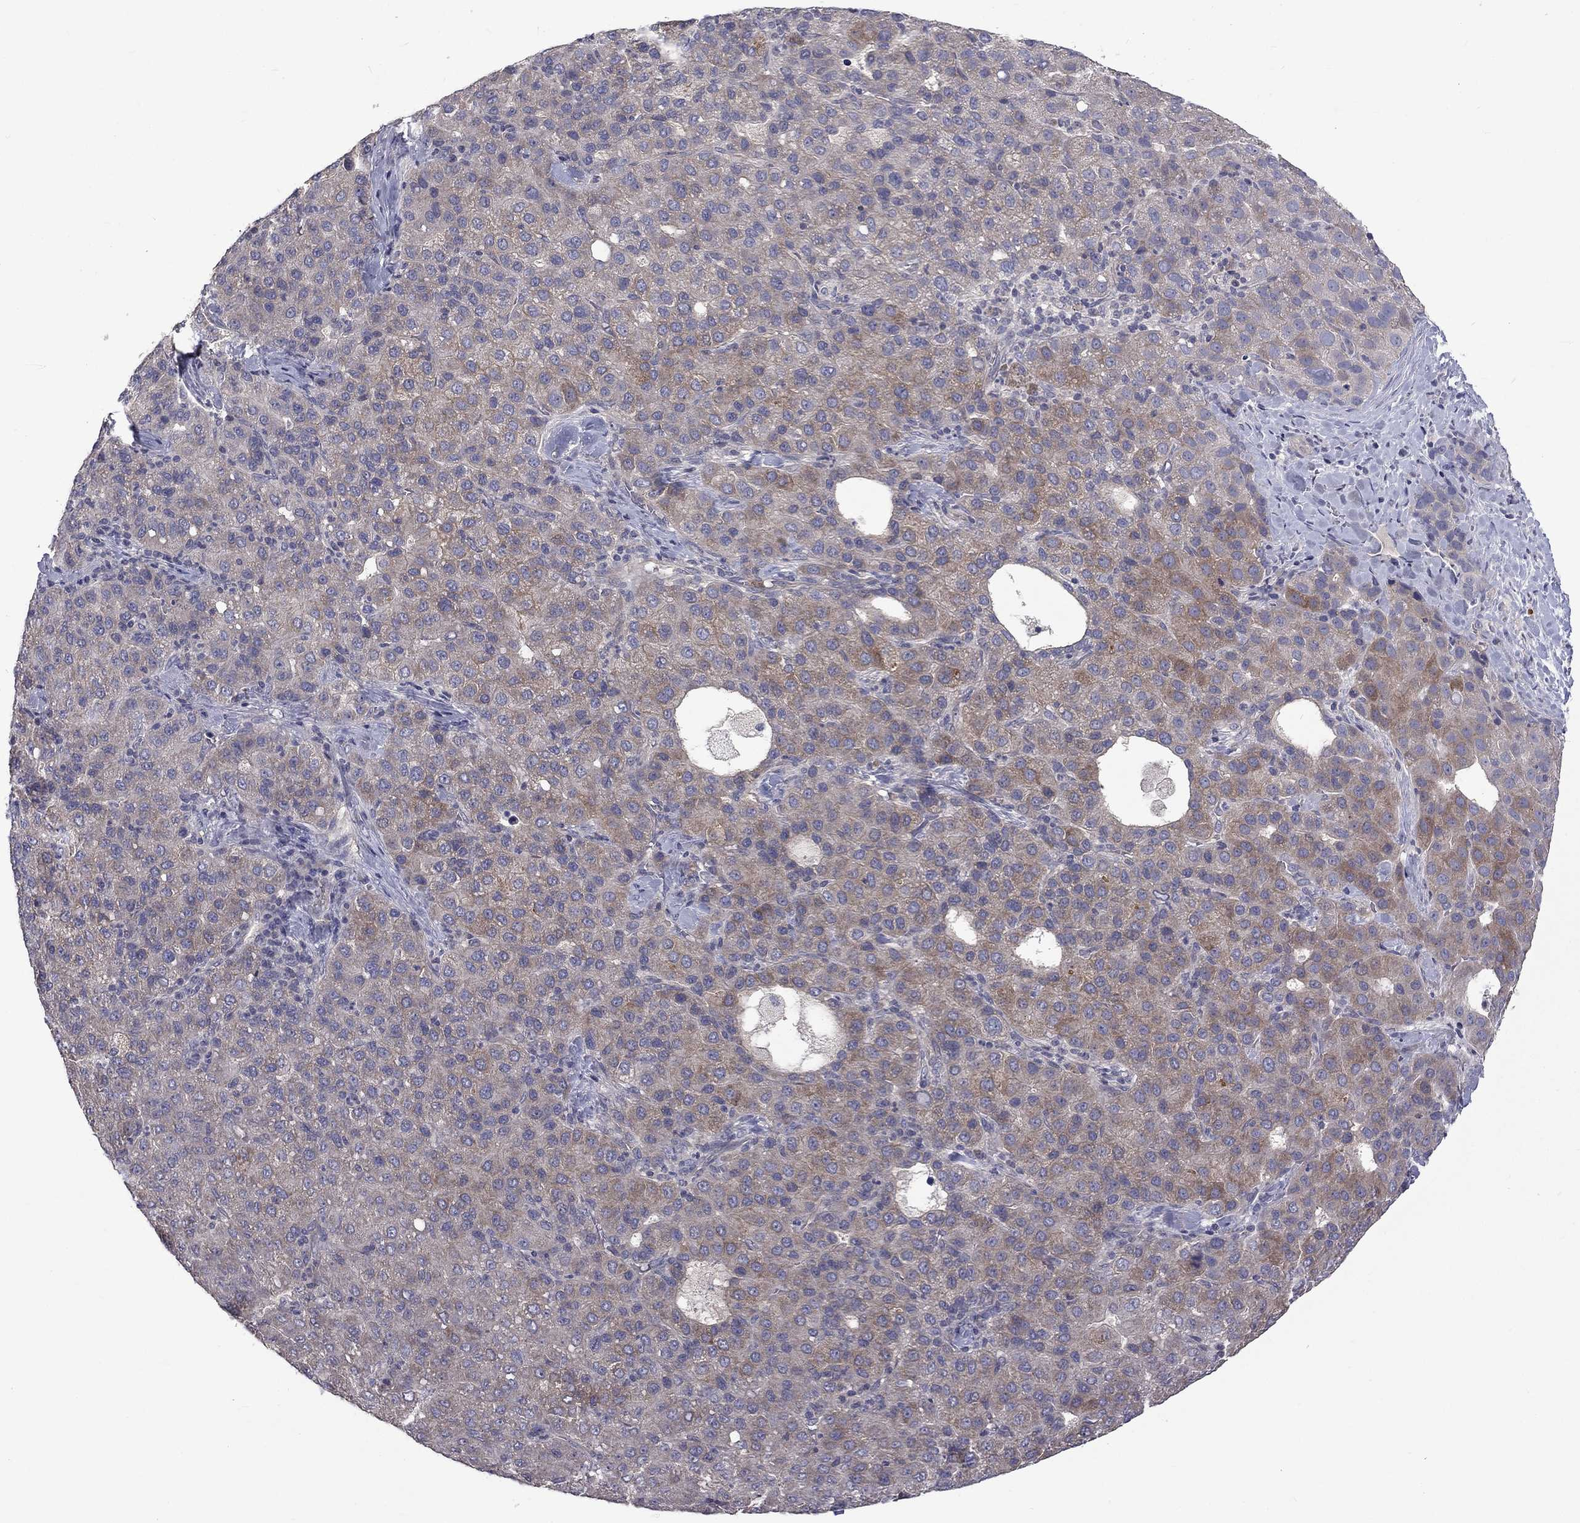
{"staining": {"intensity": "moderate", "quantity": "<25%", "location": "cytoplasmic/membranous"}, "tissue": "liver cancer", "cell_type": "Tumor cells", "image_type": "cancer", "snomed": [{"axis": "morphology", "description": "Carcinoma, Hepatocellular, NOS"}, {"axis": "topography", "description": "Liver"}], "caption": "Immunohistochemical staining of human liver hepatocellular carcinoma exhibits moderate cytoplasmic/membranous protein positivity in approximately <25% of tumor cells.", "gene": "SLC39A14", "patient": {"sex": "male", "age": 65}}